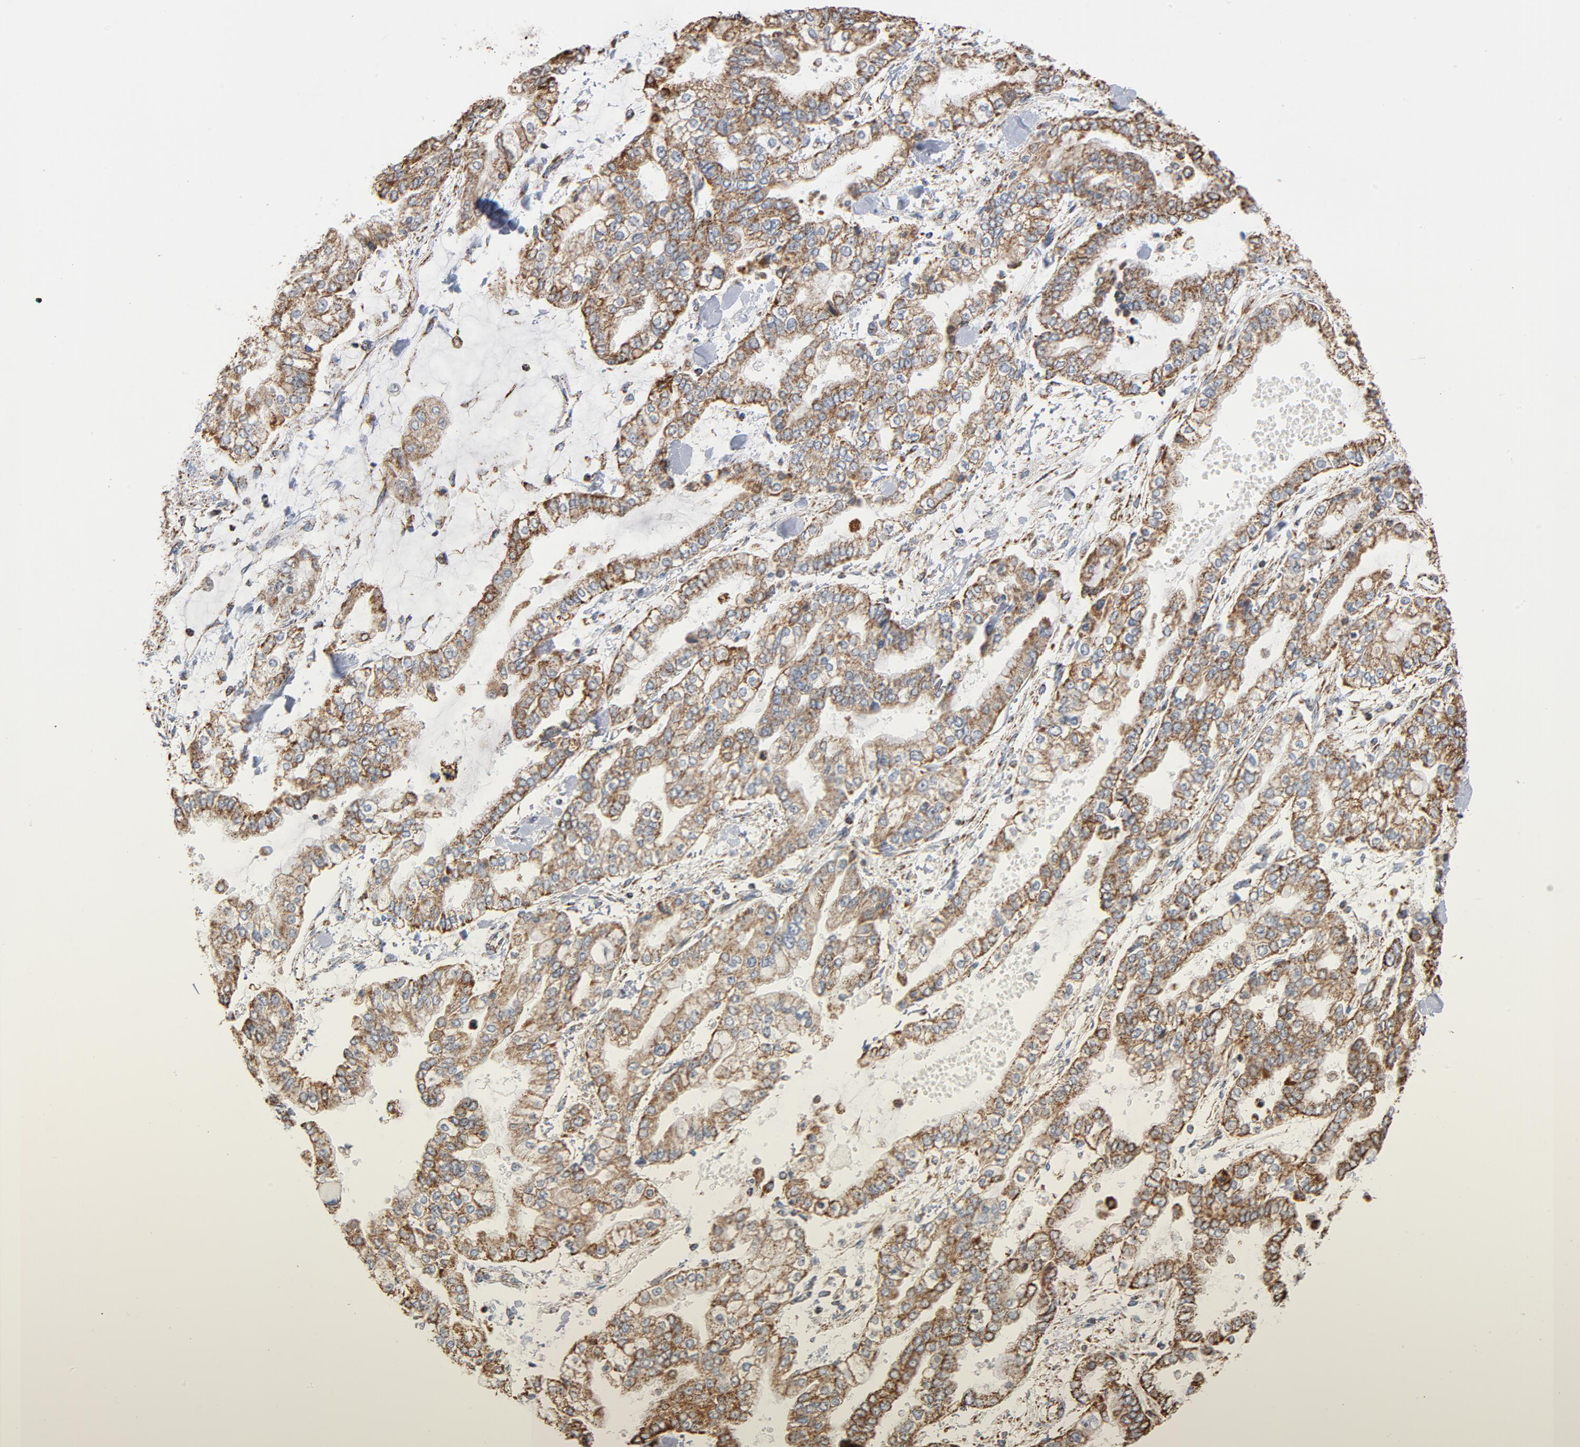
{"staining": {"intensity": "moderate", "quantity": ">75%", "location": "cytoplasmic/membranous"}, "tissue": "stomach cancer", "cell_type": "Tumor cells", "image_type": "cancer", "snomed": [{"axis": "morphology", "description": "Normal tissue, NOS"}, {"axis": "morphology", "description": "Adenocarcinoma, NOS"}, {"axis": "topography", "description": "Stomach, upper"}, {"axis": "topography", "description": "Stomach"}], "caption": "Stomach adenocarcinoma was stained to show a protein in brown. There is medium levels of moderate cytoplasmic/membranous expression in about >75% of tumor cells.", "gene": "NDUFS4", "patient": {"sex": "male", "age": 76}}